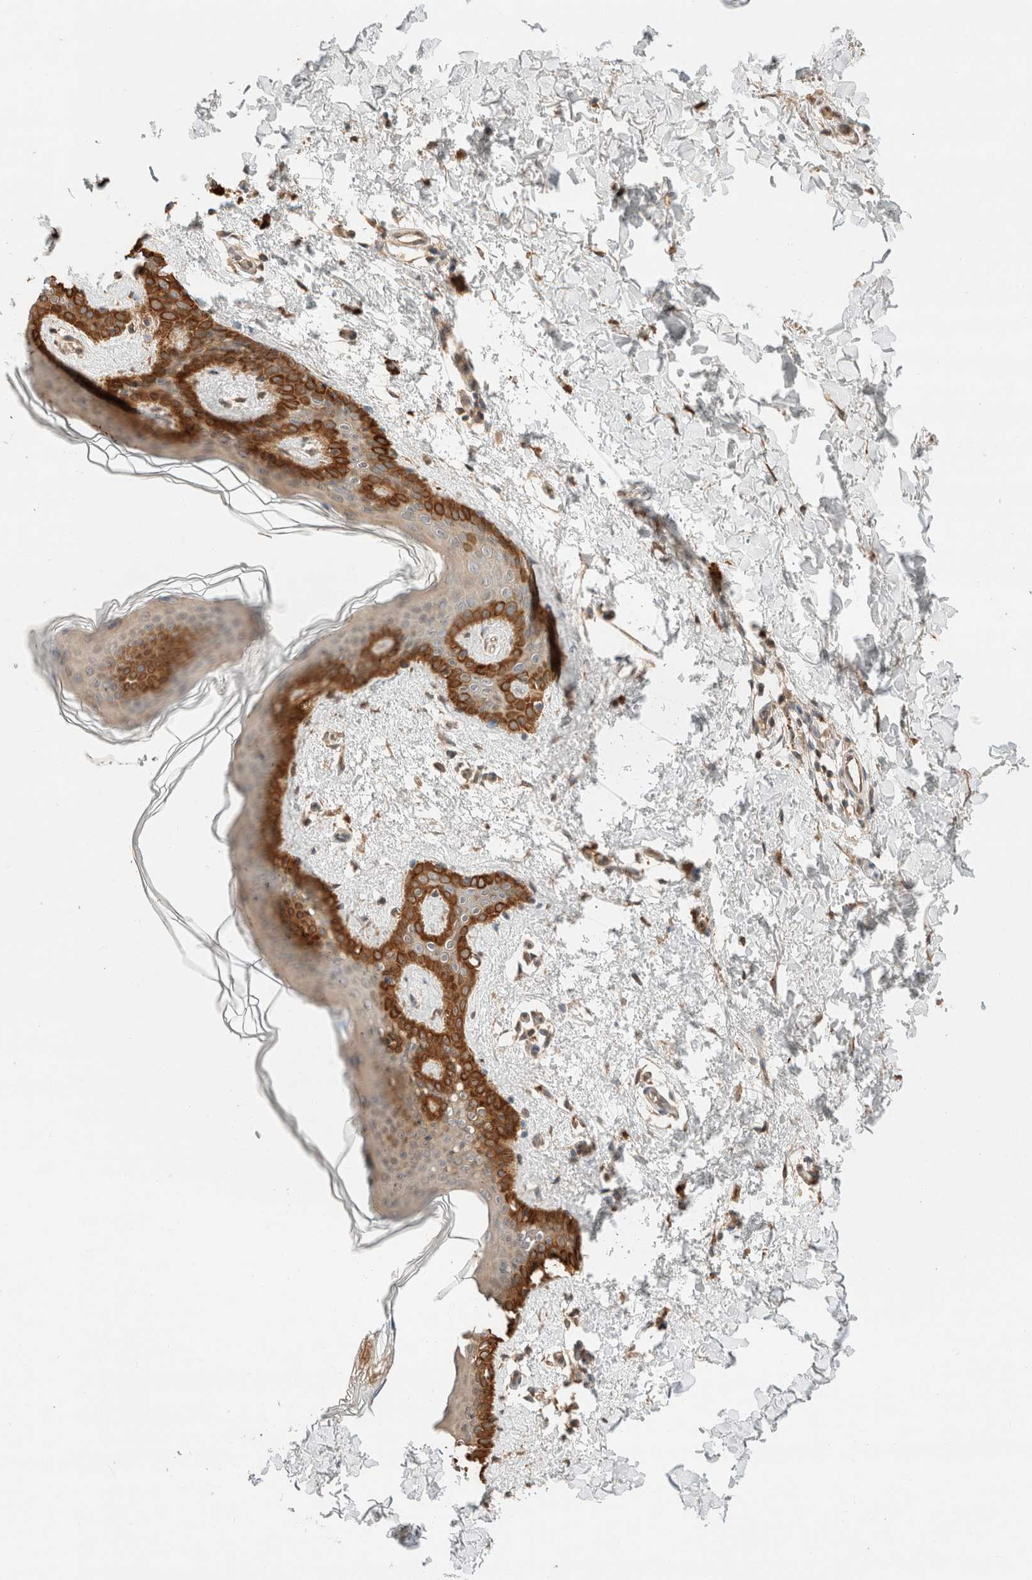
{"staining": {"intensity": "moderate", "quantity": ">75%", "location": "cytoplasmic/membranous"}, "tissue": "skin", "cell_type": "Fibroblasts", "image_type": "normal", "snomed": [{"axis": "morphology", "description": "Normal tissue, NOS"}, {"axis": "topography", "description": "Skin"}], "caption": "The photomicrograph shows immunohistochemical staining of normal skin. There is moderate cytoplasmic/membranous positivity is seen in approximately >75% of fibroblasts.", "gene": "TUBD1", "patient": {"sex": "female", "age": 46}}